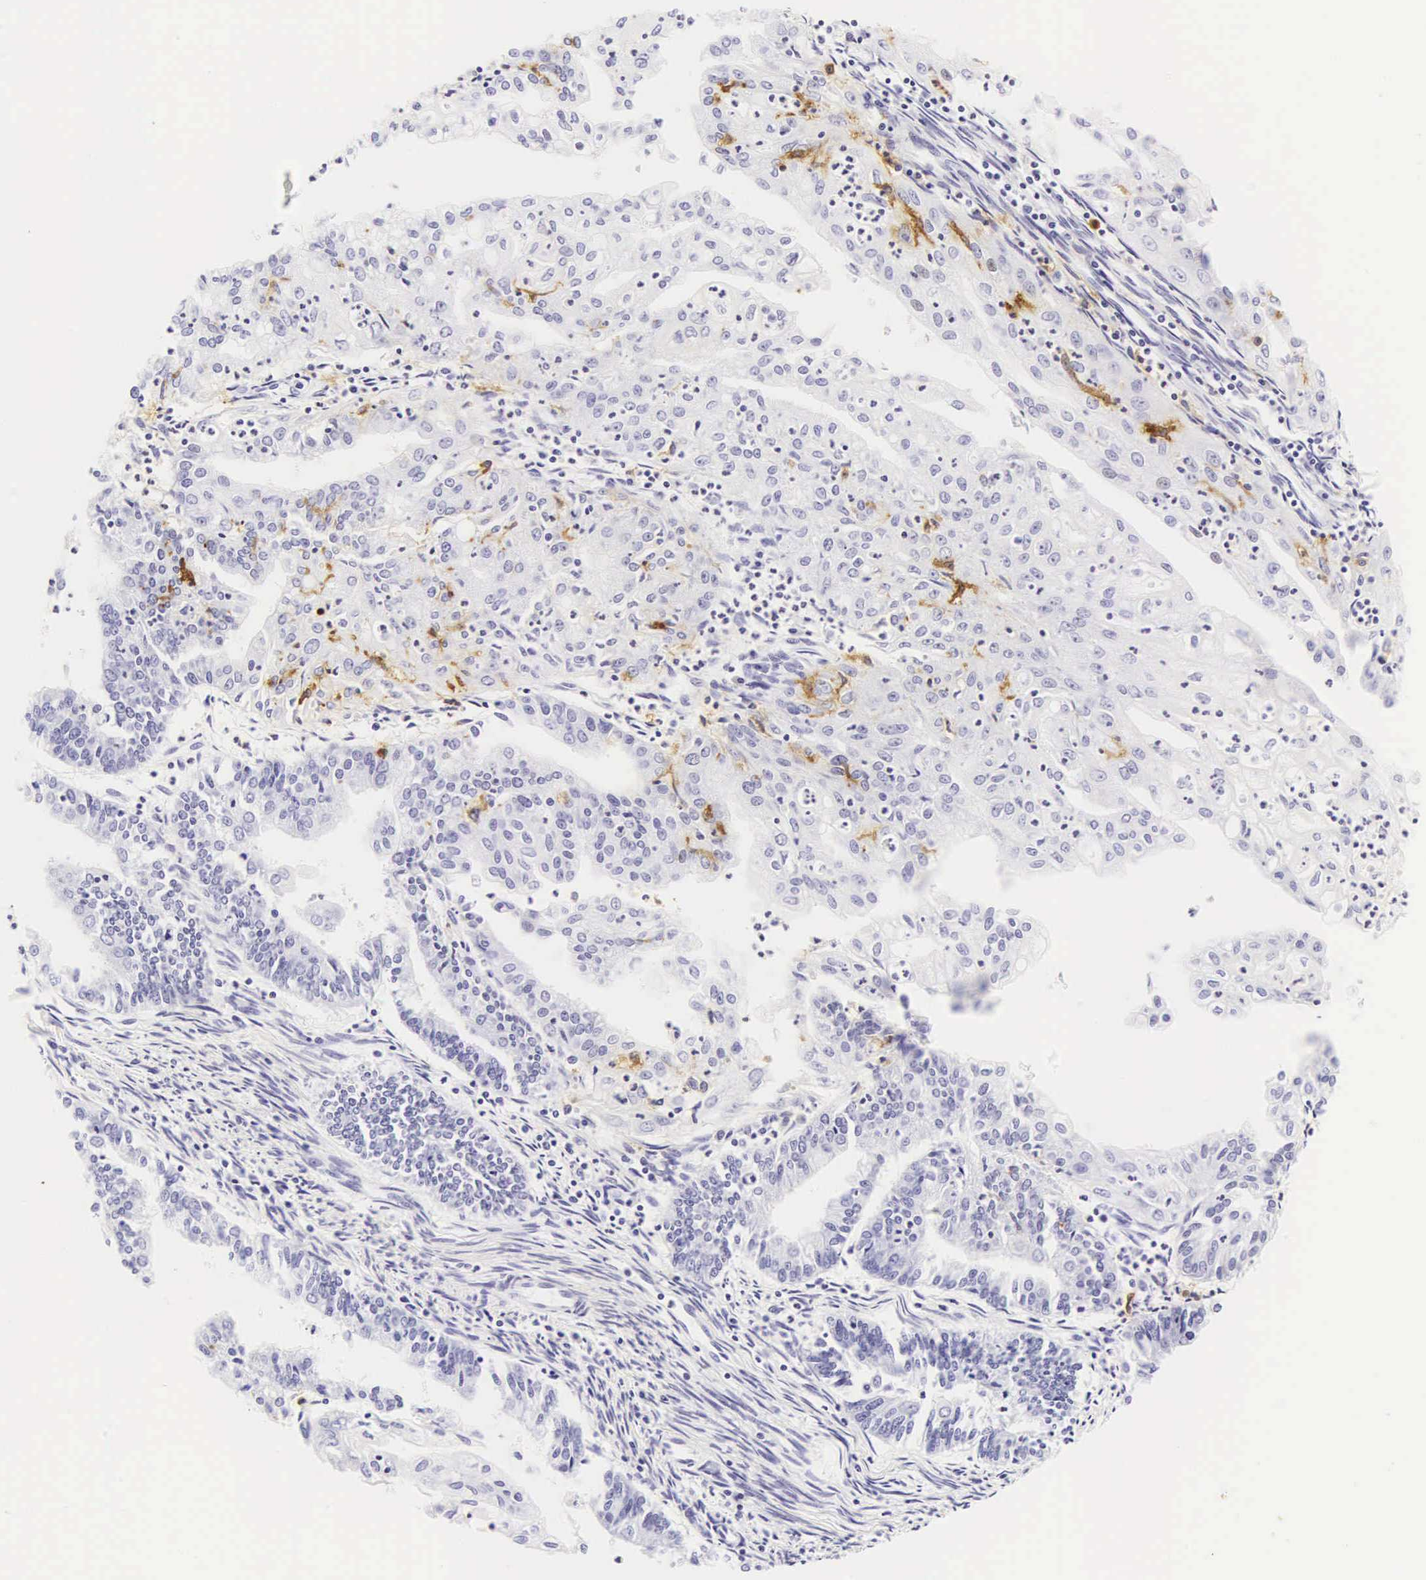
{"staining": {"intensity": "negative", "quantity": "none", "location": "none"}, "tissue": "endometrial cancer", "cell_type": "Tumor cells", "image_type": "cancer", "snomed": [{"axis": "morphology", "description": "Adenocarcinoma, NOS"}, {"axis": "topography", "description": "Endometrium"}], "caption": "Protein analysis of endometrial cancer exhibits no significant expression in tumor cells. (DAB (3,3'-diaminobenzidine) immunohistochemistry with hematoxylin counter stain).", "gene": "CD1A", "patient": {"sex": "female", "age": 75}}